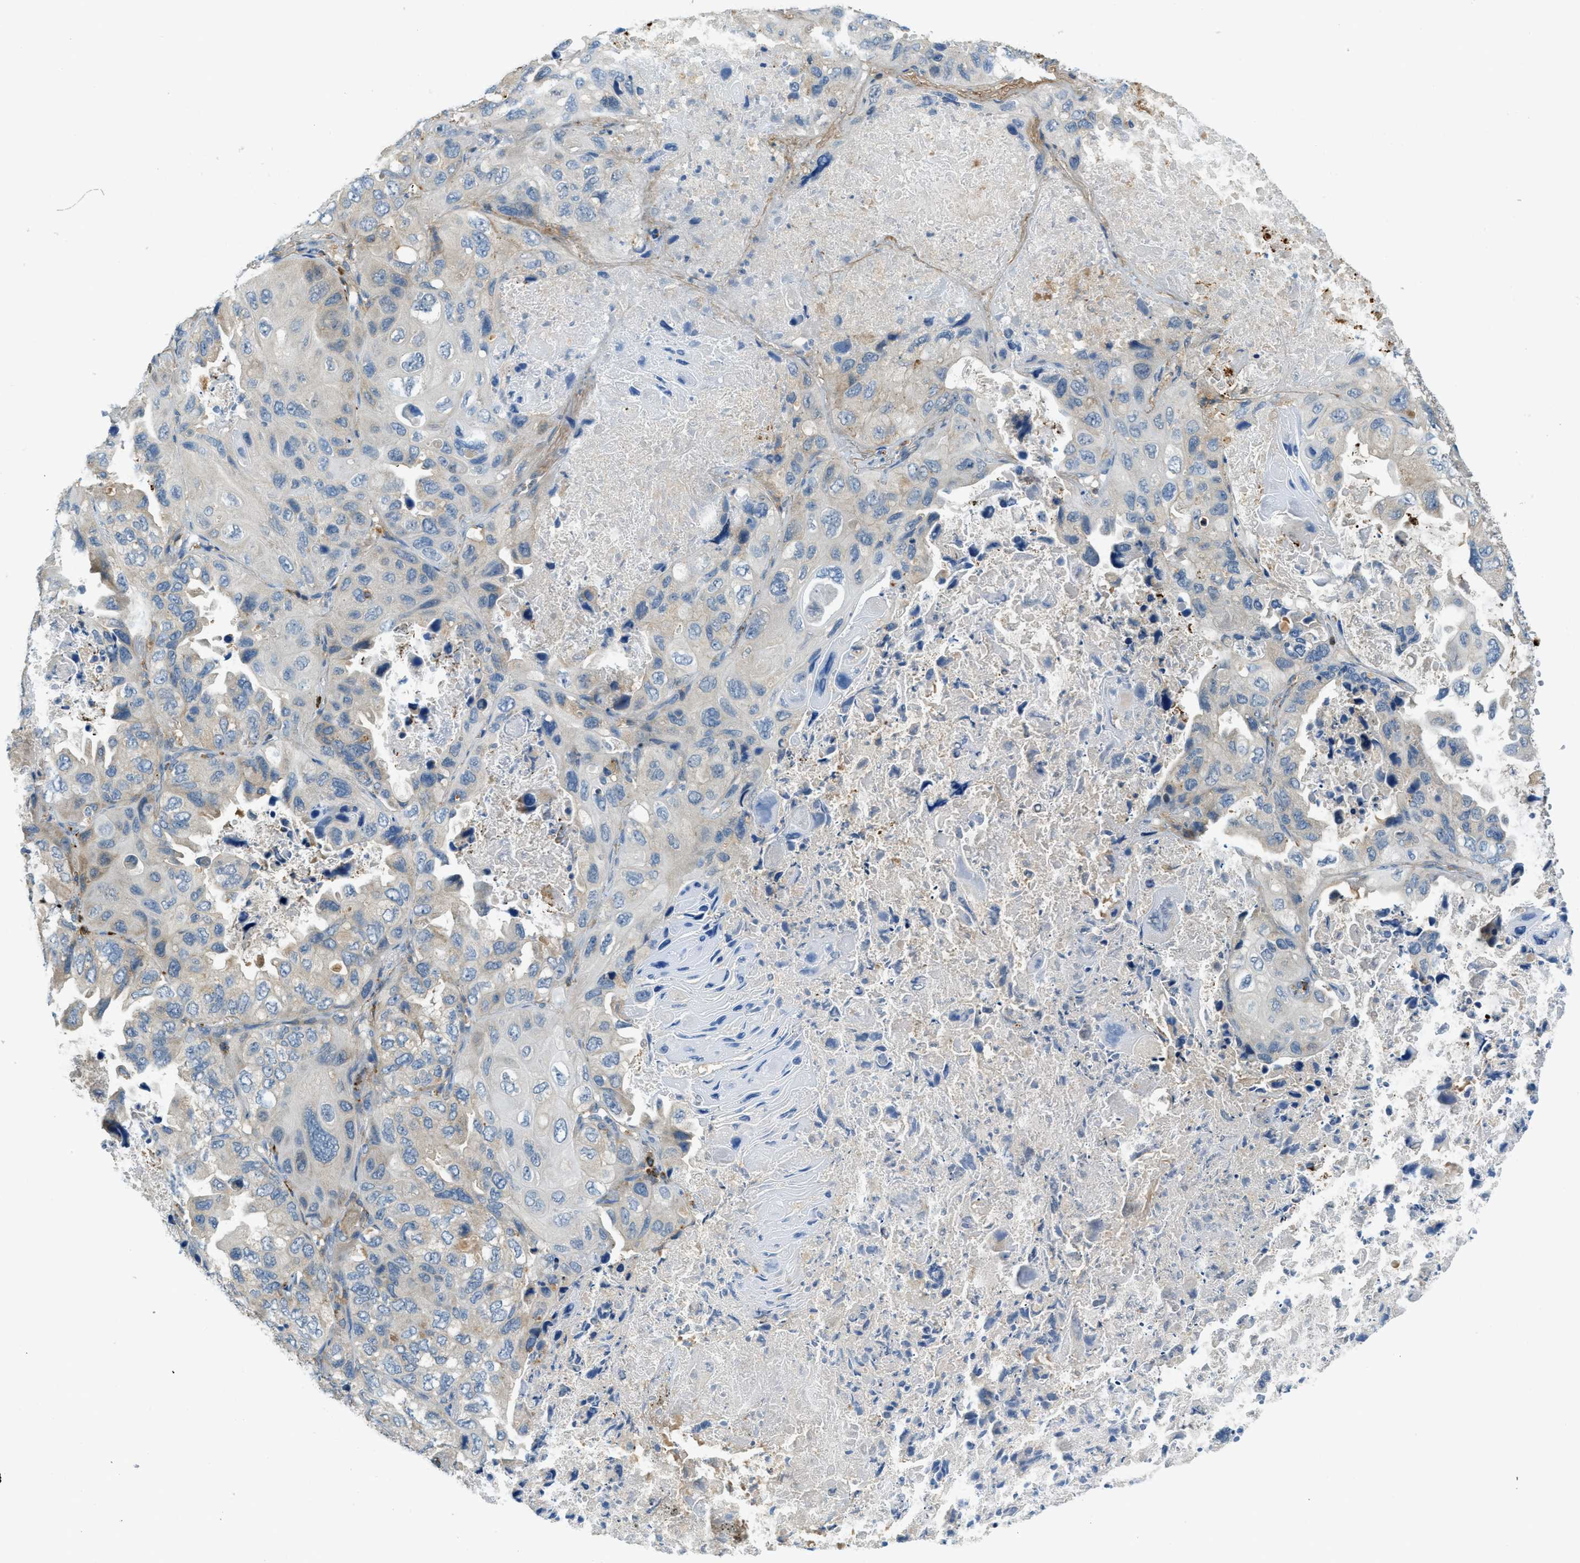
{"staining": {"intensity": "weak", "quantity": "<25%", "location": "cytoplasmic/membranous"}, "tissue": "lung cancer", "cell_type": "Tumor cells", "image_type": "cancer", "snomed": [{"axis": "morphology", "description": "Squamous cell carcinoma, NOS"}, {"axis": "topography", "description": "Lung"}], "caption": "A photomicrograph of human lung squamous cell carcinoma is negative for staining in tumor cells. The staining is performed using DAB brown chromogen with nuclei counter-stained in using hematoxylin.", "gene": "PLBD2", "patient": {"sex": "female", "age": 73}}